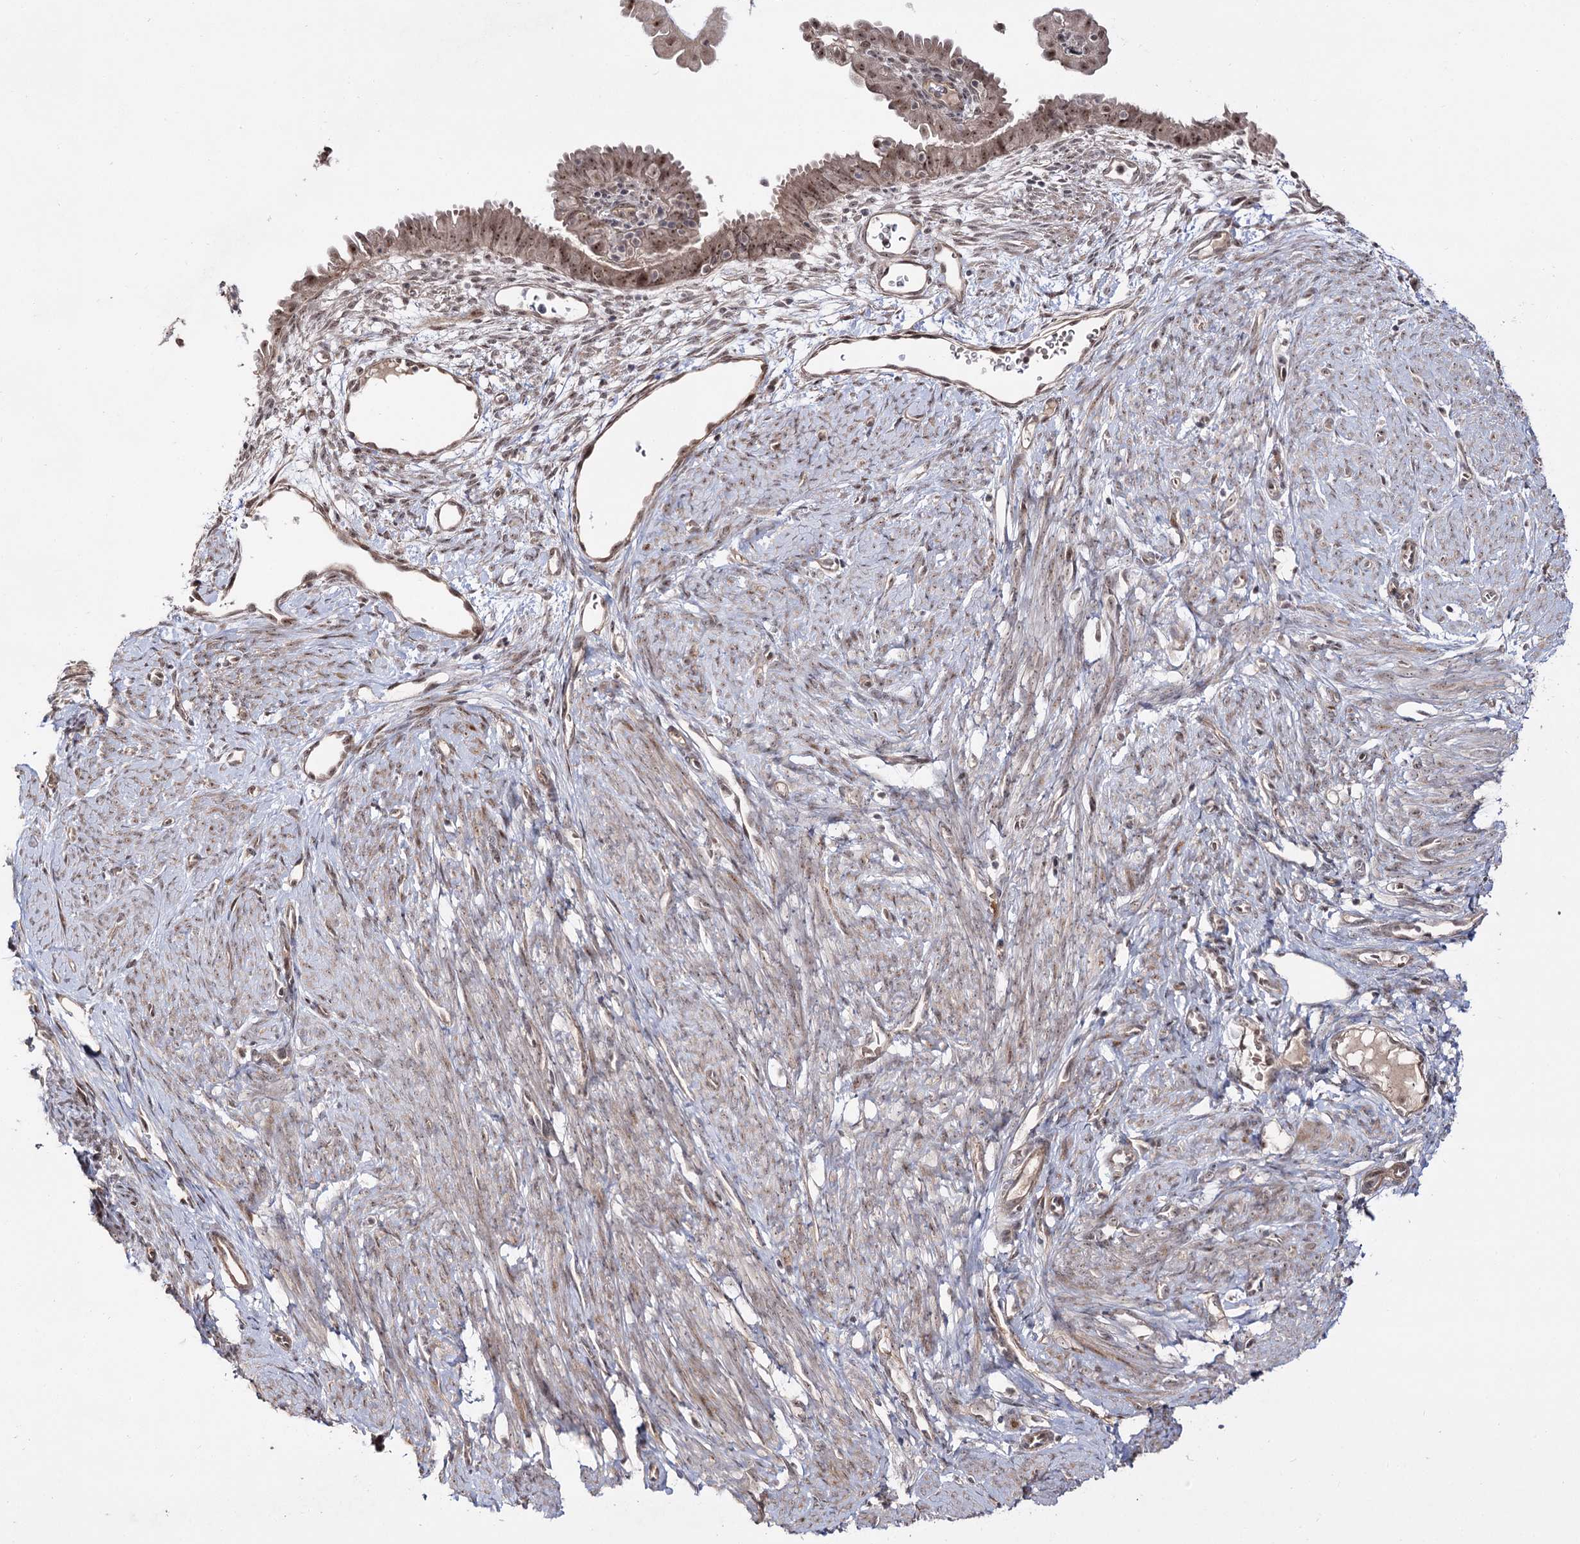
{"staining": {"intensity": "weak", "quantity": "25%-75%", "location": "cytoplasmic/membranous,nuclear"}, "tissue": "endometrial cancer", "cell_type": "Tumor cells", "image_type": "cancer", "snomed": [{"axis": "morphology", "description": "Adenocarcinoma, NOS"}, {"axis": "topography", "description": "Endometrium"}], "caption": "Tumor cells demonstrate low levels of weak cytoplasmic/membranous and nuclear positivity in about 25%-75% of cells in human endometrial cancer (adenocarcinoma).", "gene": "RRP9", "patient": {"sex": "female", "age": 51}}